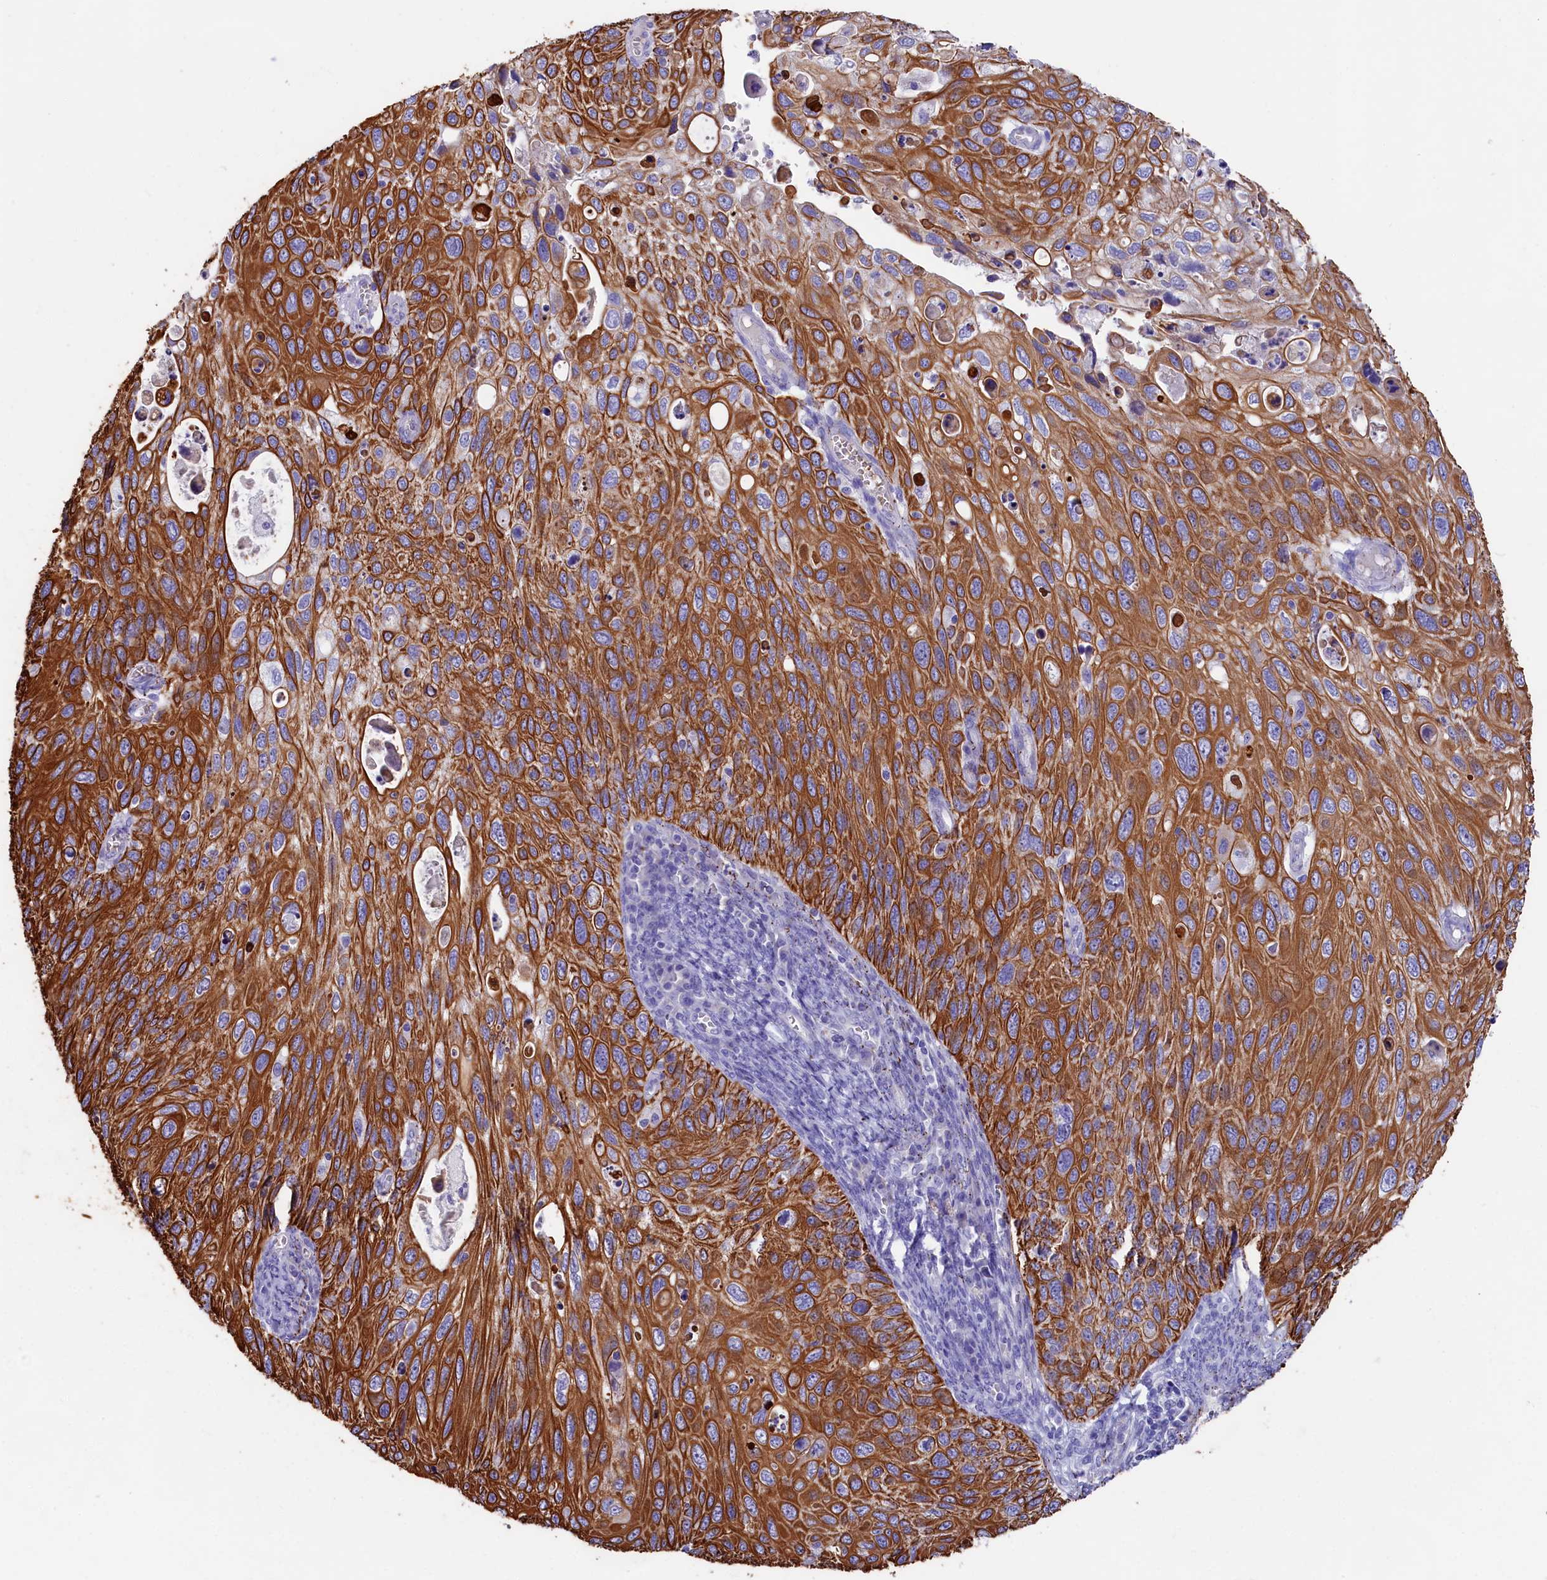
{"staining": {"intensity": "strong", "quantity": ">75%", "location": "cytoplasmic/membranous"}, "tissue": "cervical cancer", "cell_type": "Tumor cells", "image_type": "cancer", "snomed": [{"axis": "morphology", "description": "Squamous cell carcinoma, NOS"}, {"axis": "topography", "description": "Cervix"}], "caption": "High-power microscopy captured an IHC image of squamous cell carcinoma (cervical), revealing strong cytoplasmic/membranous positivity in approximately >75% of tumor cells.", "gene": "SULT2A1", "patient": {"sex": "female", "age": 70}}